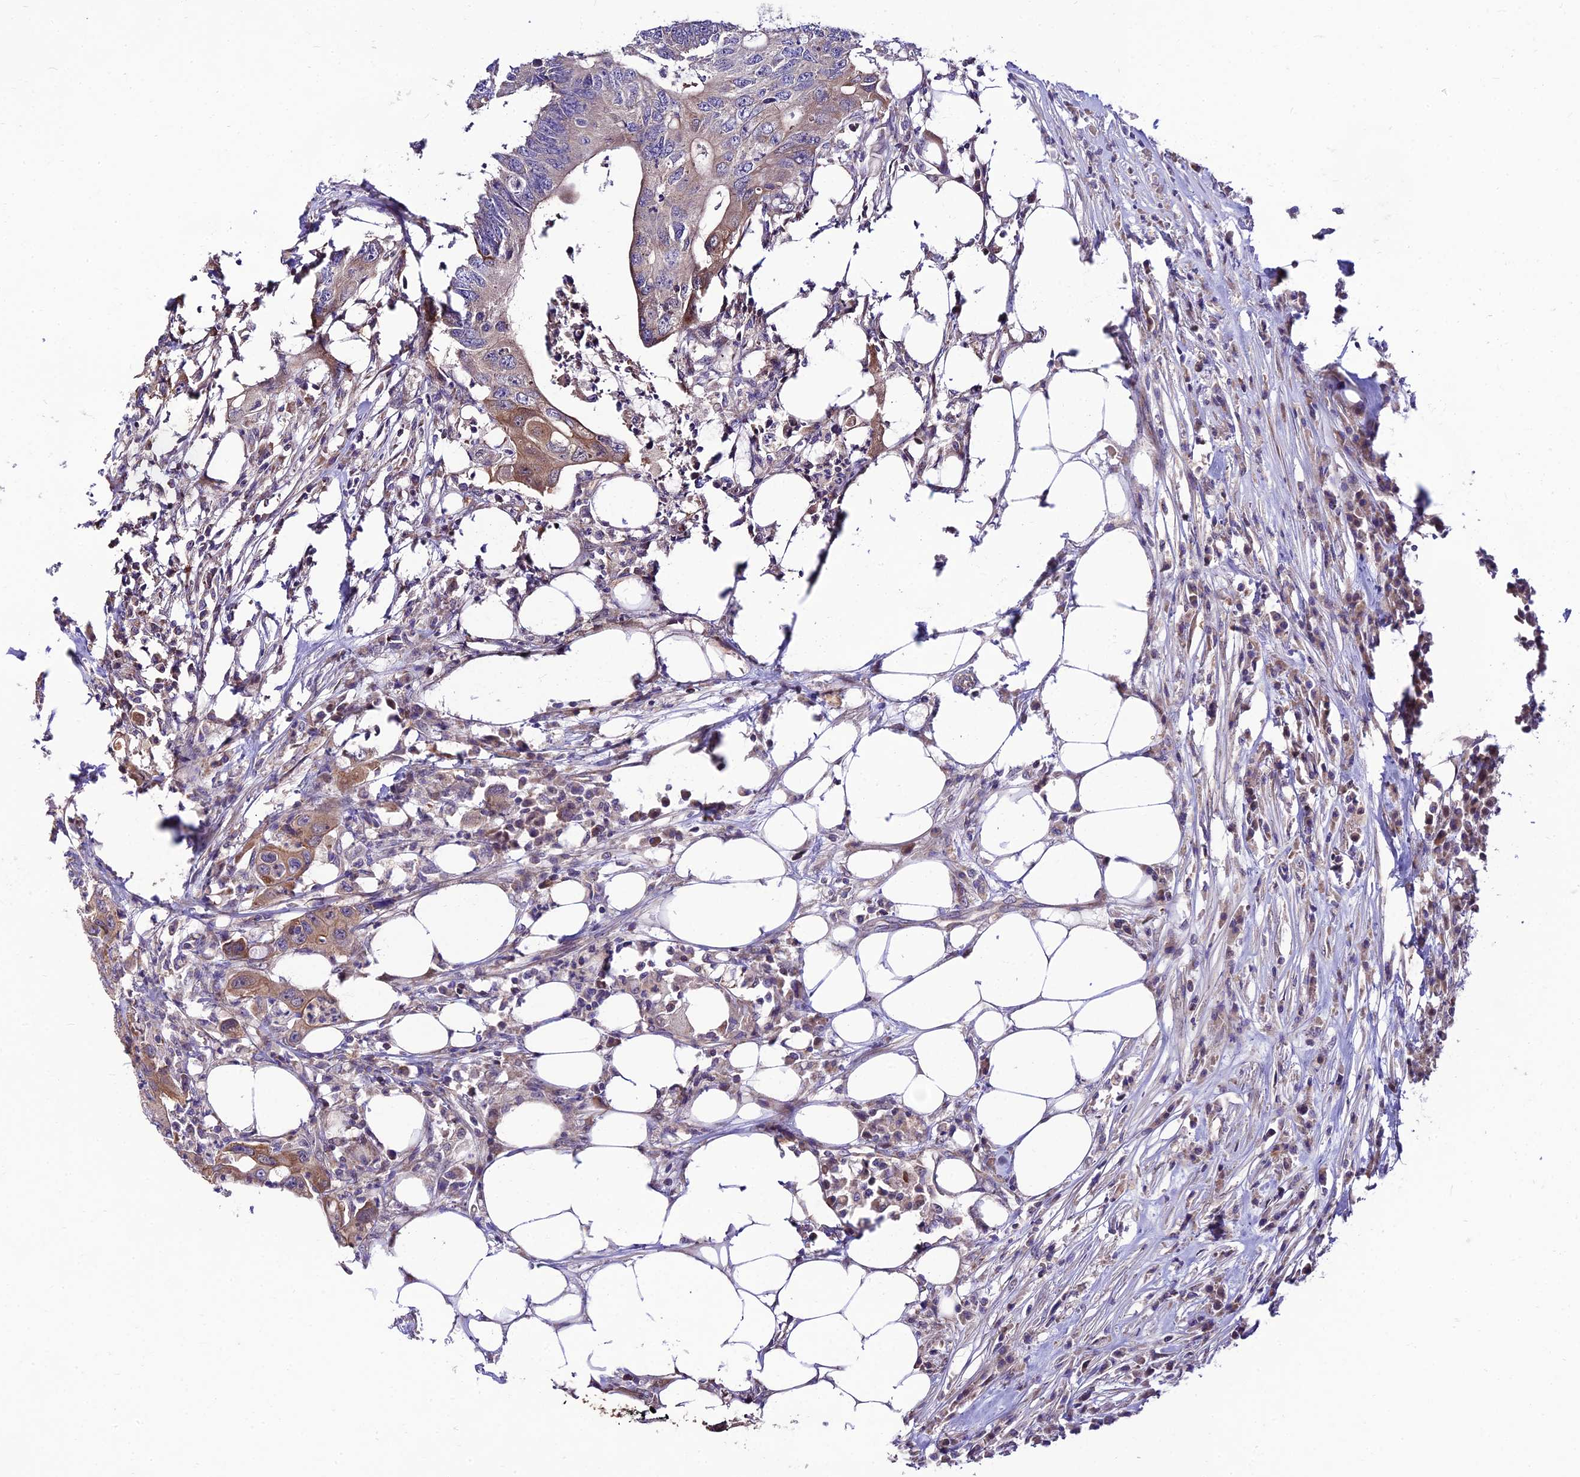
{"staining": {"intensity": "moderate", "quantity": "<25%", "location": "cytoplasmic/membranous"}, "tissue": "colorectal cancer", "cell_type": "Tumor cells", "image_type": "cancer", "snomed": [{"axis": "morphology", "description": "Adenocarcinoma, NOS"}, {"axis": "topography", "description": "Colon"}], "caption": "High-power microscopy captured an IHC photomicrograph of adenocarcinoma (colorectal), revealing moderate cytoplasmic/membranous expression in about <25% of tumor cells.", "gene": "C6orf132", "patient": {"sex": "male", "age": 71}}